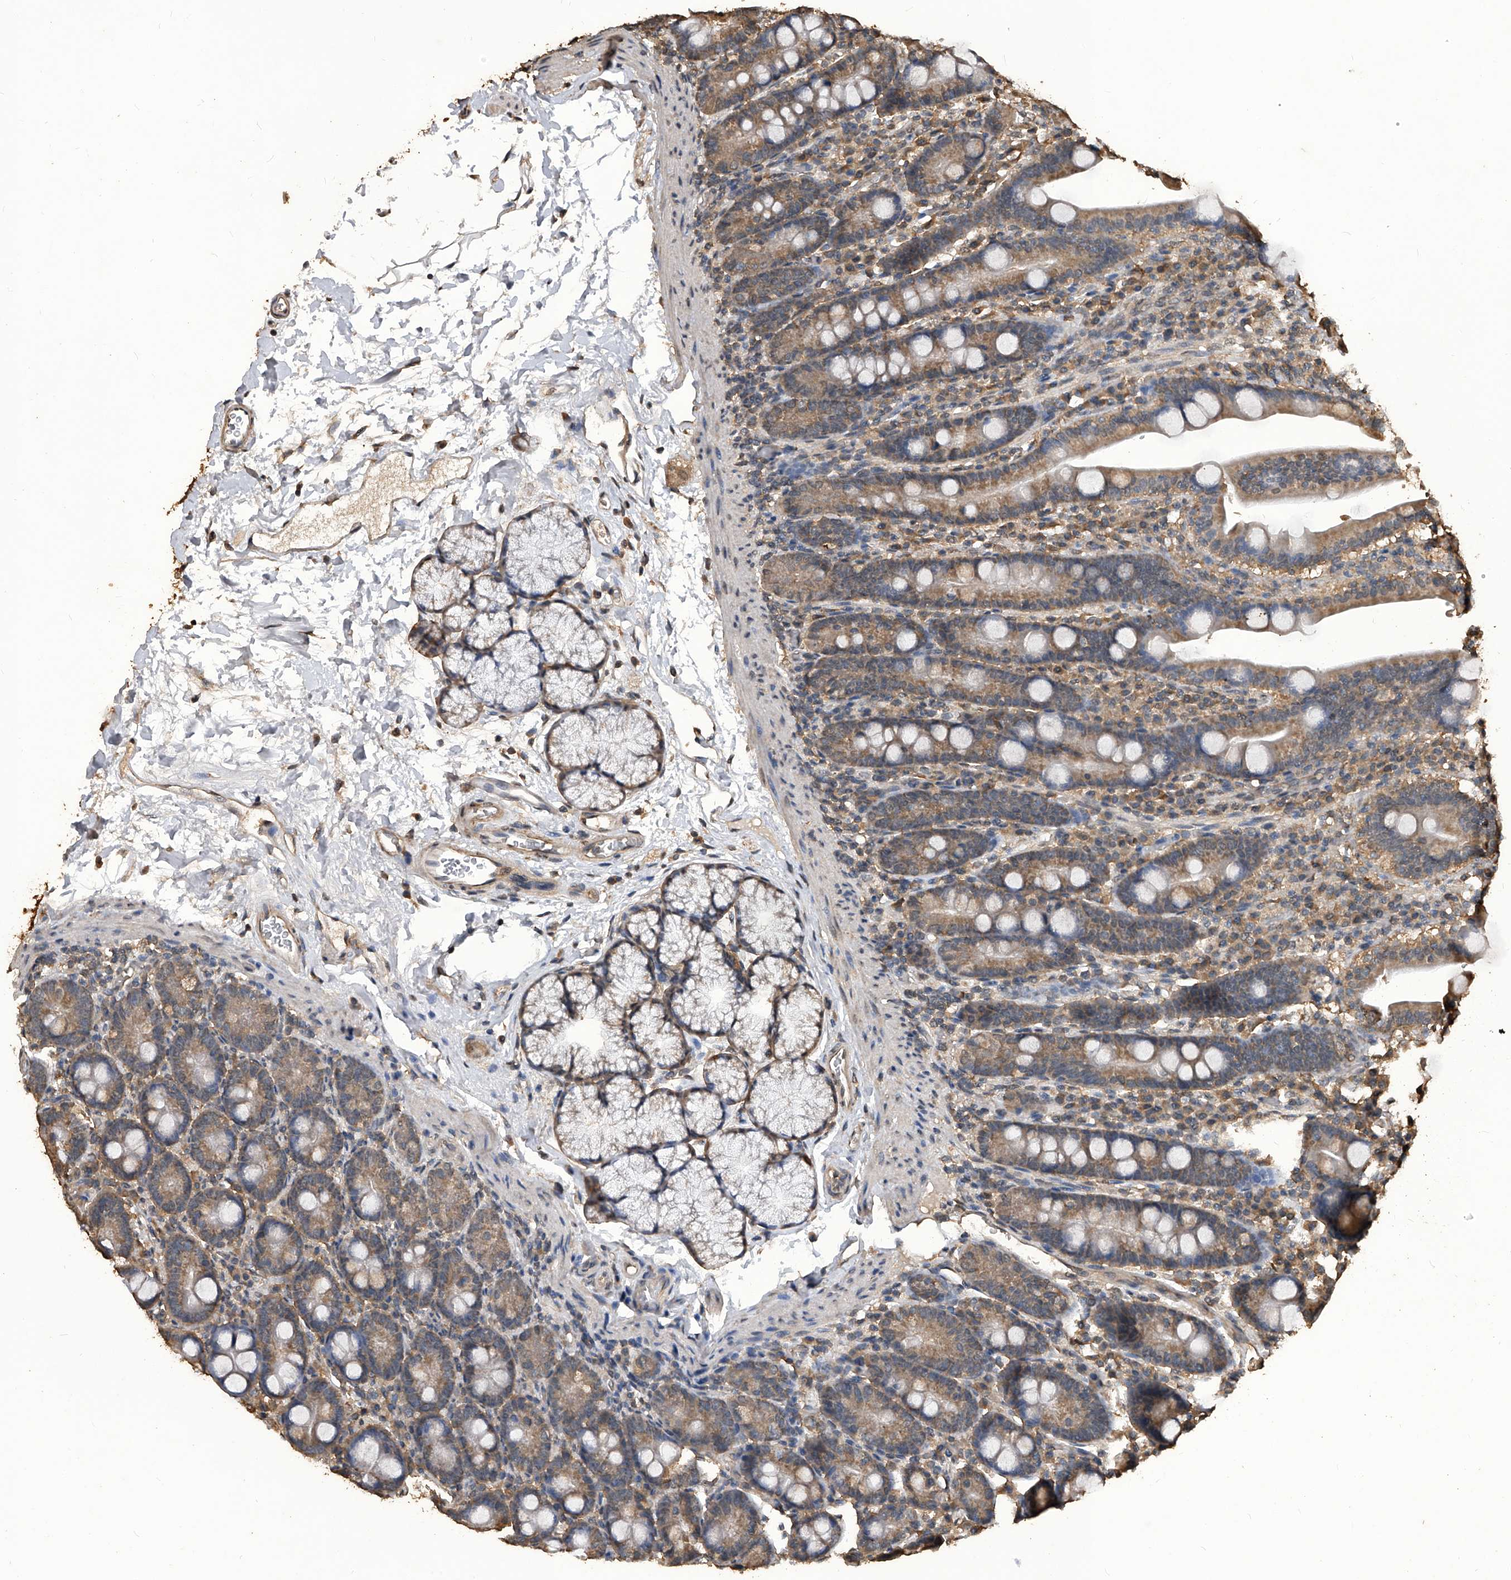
{"staining": {"intensity": "weak", "quantity": ">75%", "location": "cytoplasmic/membranous"}, "tissue": "duodenum", "cell_type": "Glandular cells", "image_type": "normal", "snomed": [{"axis": "morphology", "description": "Normal tissue, NOS"}, {"axis": "topography", "description": "Duodenum"}], "caption": "A brown stain shows weak cytoplasmic/membranous expression of a protein in glandular cells of unremarkable human duodenum.", "gene": "FBXL4", "patient": {"sex": "male", "age": 35}}